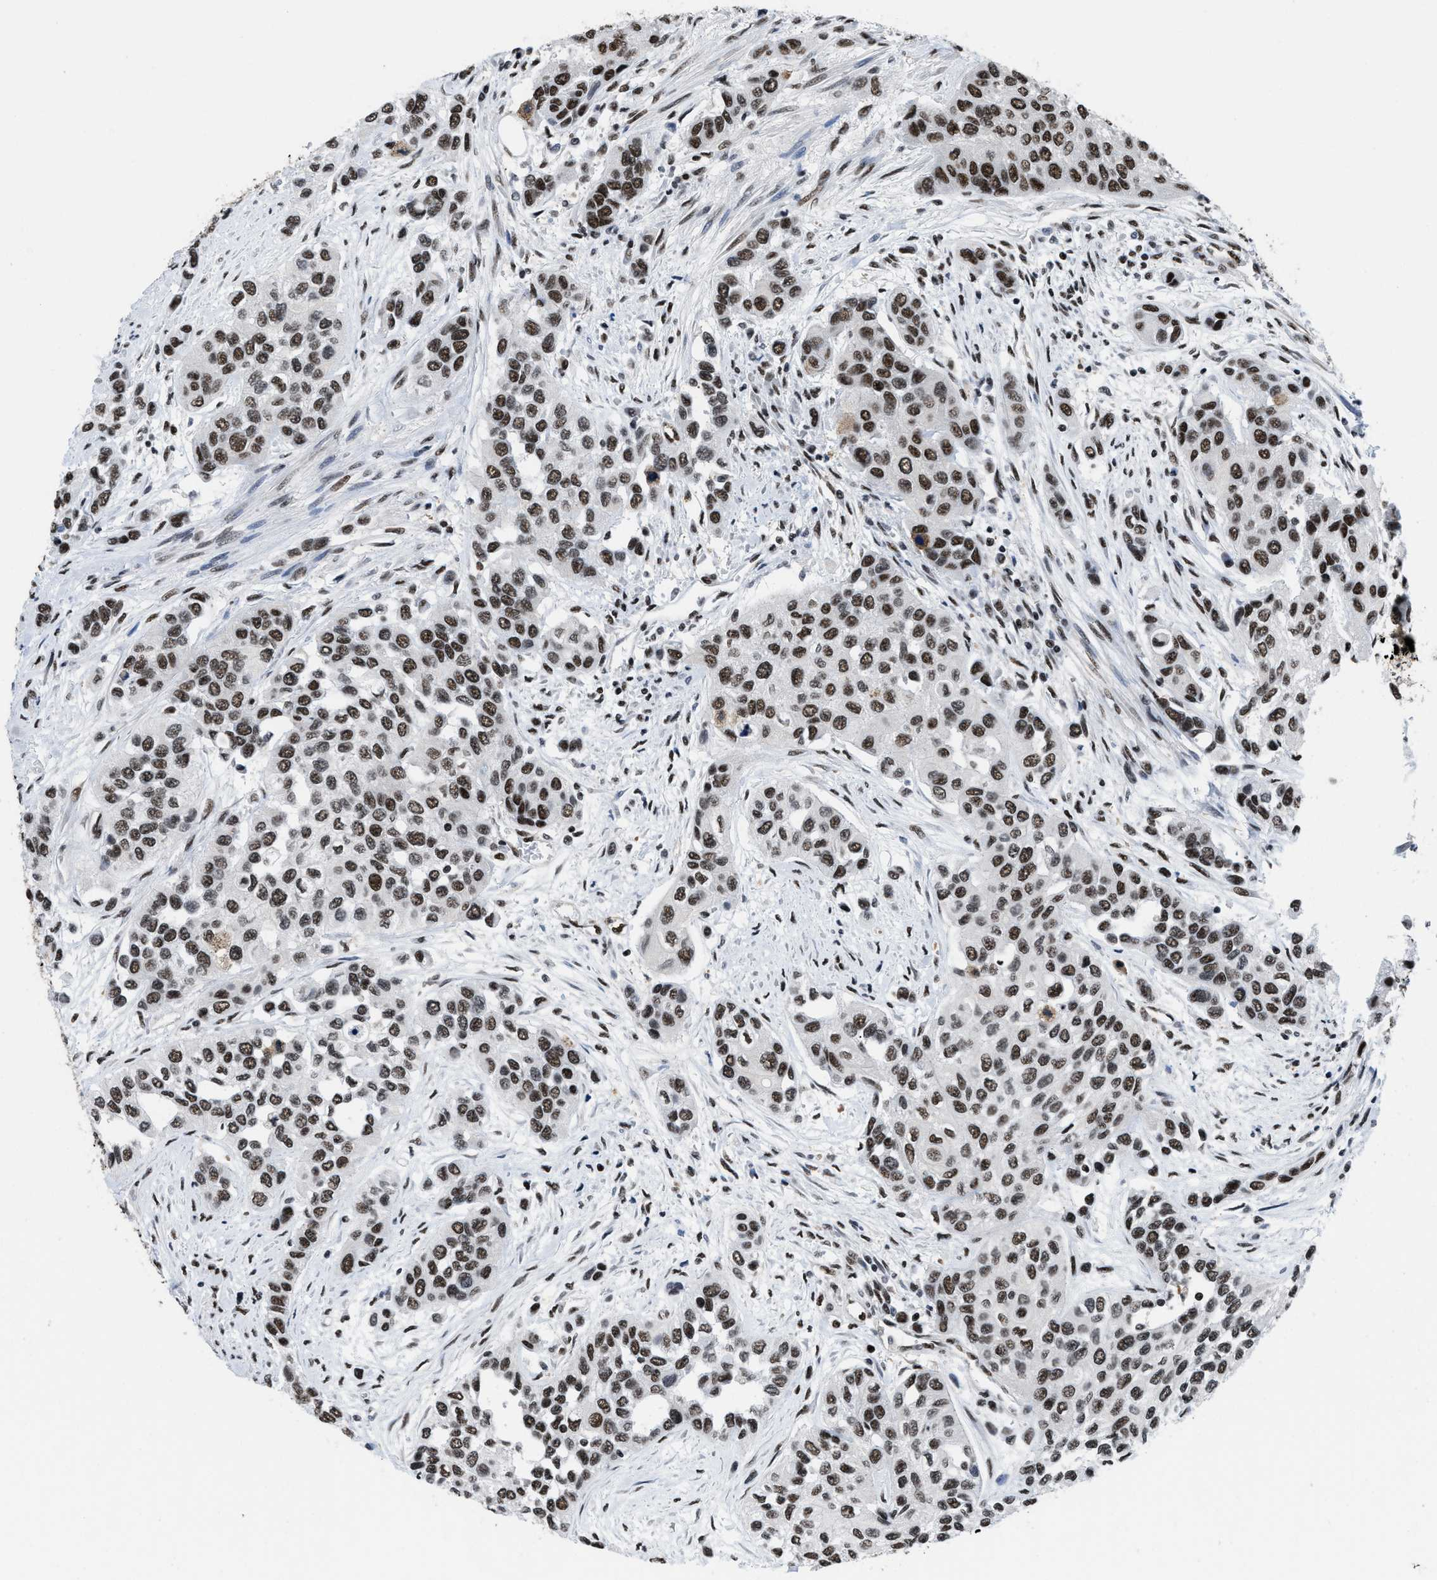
{"staining": {"intensity": "moderate", "quantity": ">75%", "location": "nuclear"}, "tissue": "urothelial cancer", "cell_type": "Tumor cells", "image_type": "cancer", "snomed": [{"axis": "morphology", "description": "Urothelial carcinoma, High grade"}, {"axis": "topography", "description": "Urinary bladder"}], "caption": "An IHC histopathology image of neoplastic tissue is shown. Protein staining in brown shows moderate nuclear positivity in high-grade urothelial carcinoma within tumor cells.", "gene": "SAFB", "patient": {"sex": "female", "age": 56}}